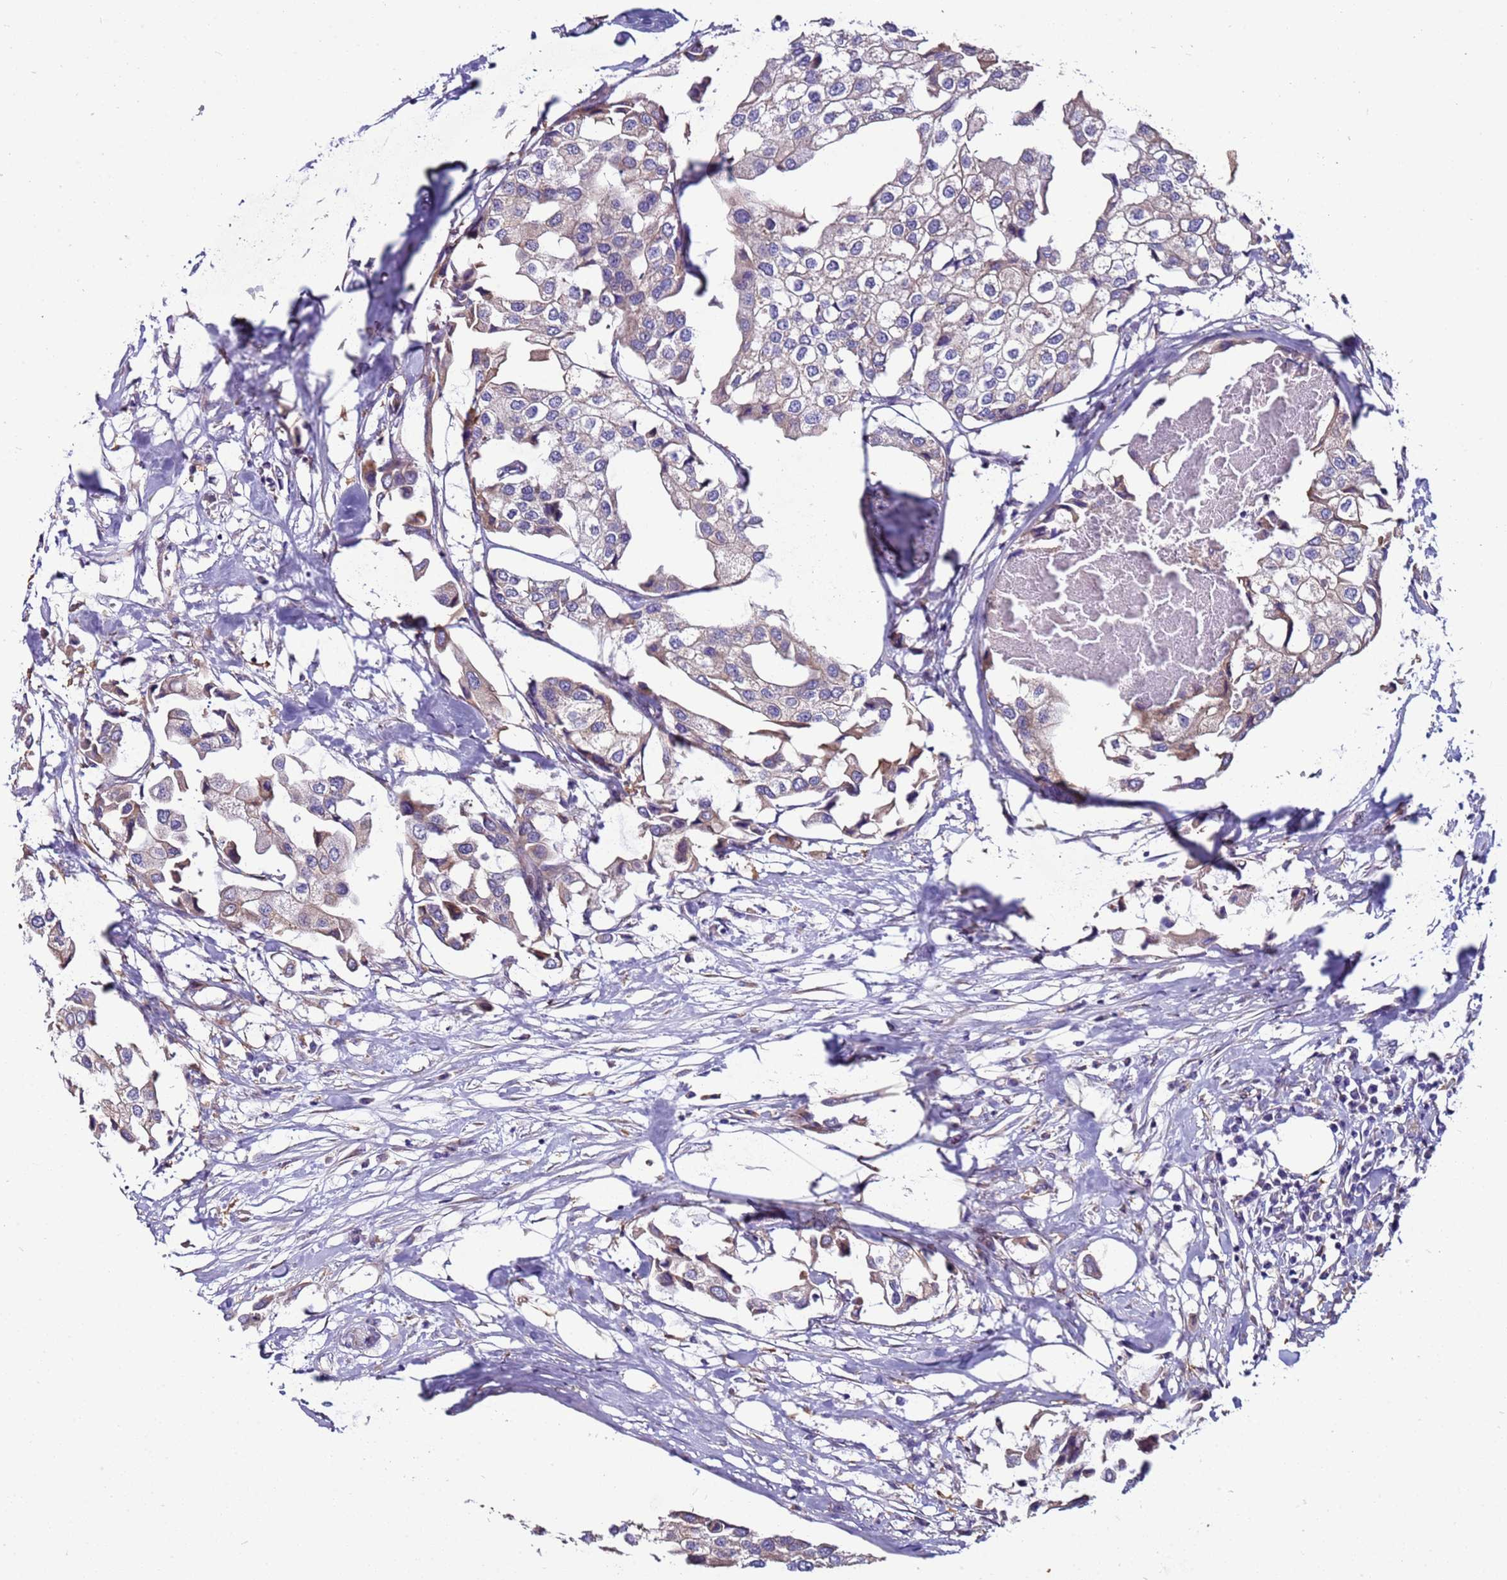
{"staining": {"intensity": "weak", "quantity": "<25%", "location": "cytoplasmic/membranous"}, "tissue": "urothelial cancer", "cell_type": "Tumor cells", "image_type": "cancer", "snomed": [{"axis": "morphology", "description": "Urothelial carcinoma, High grade"}, {"axis": "topography", "description": "Urinary bladder"}], "caption": "Human high-grade urothelial carcinoma stained for a protein using immunohistochemistry (IHC) demonstrates no expression in tumor cells.", "gene": "MCRIP1", "patient": {"sex": "male", "age": 64}}